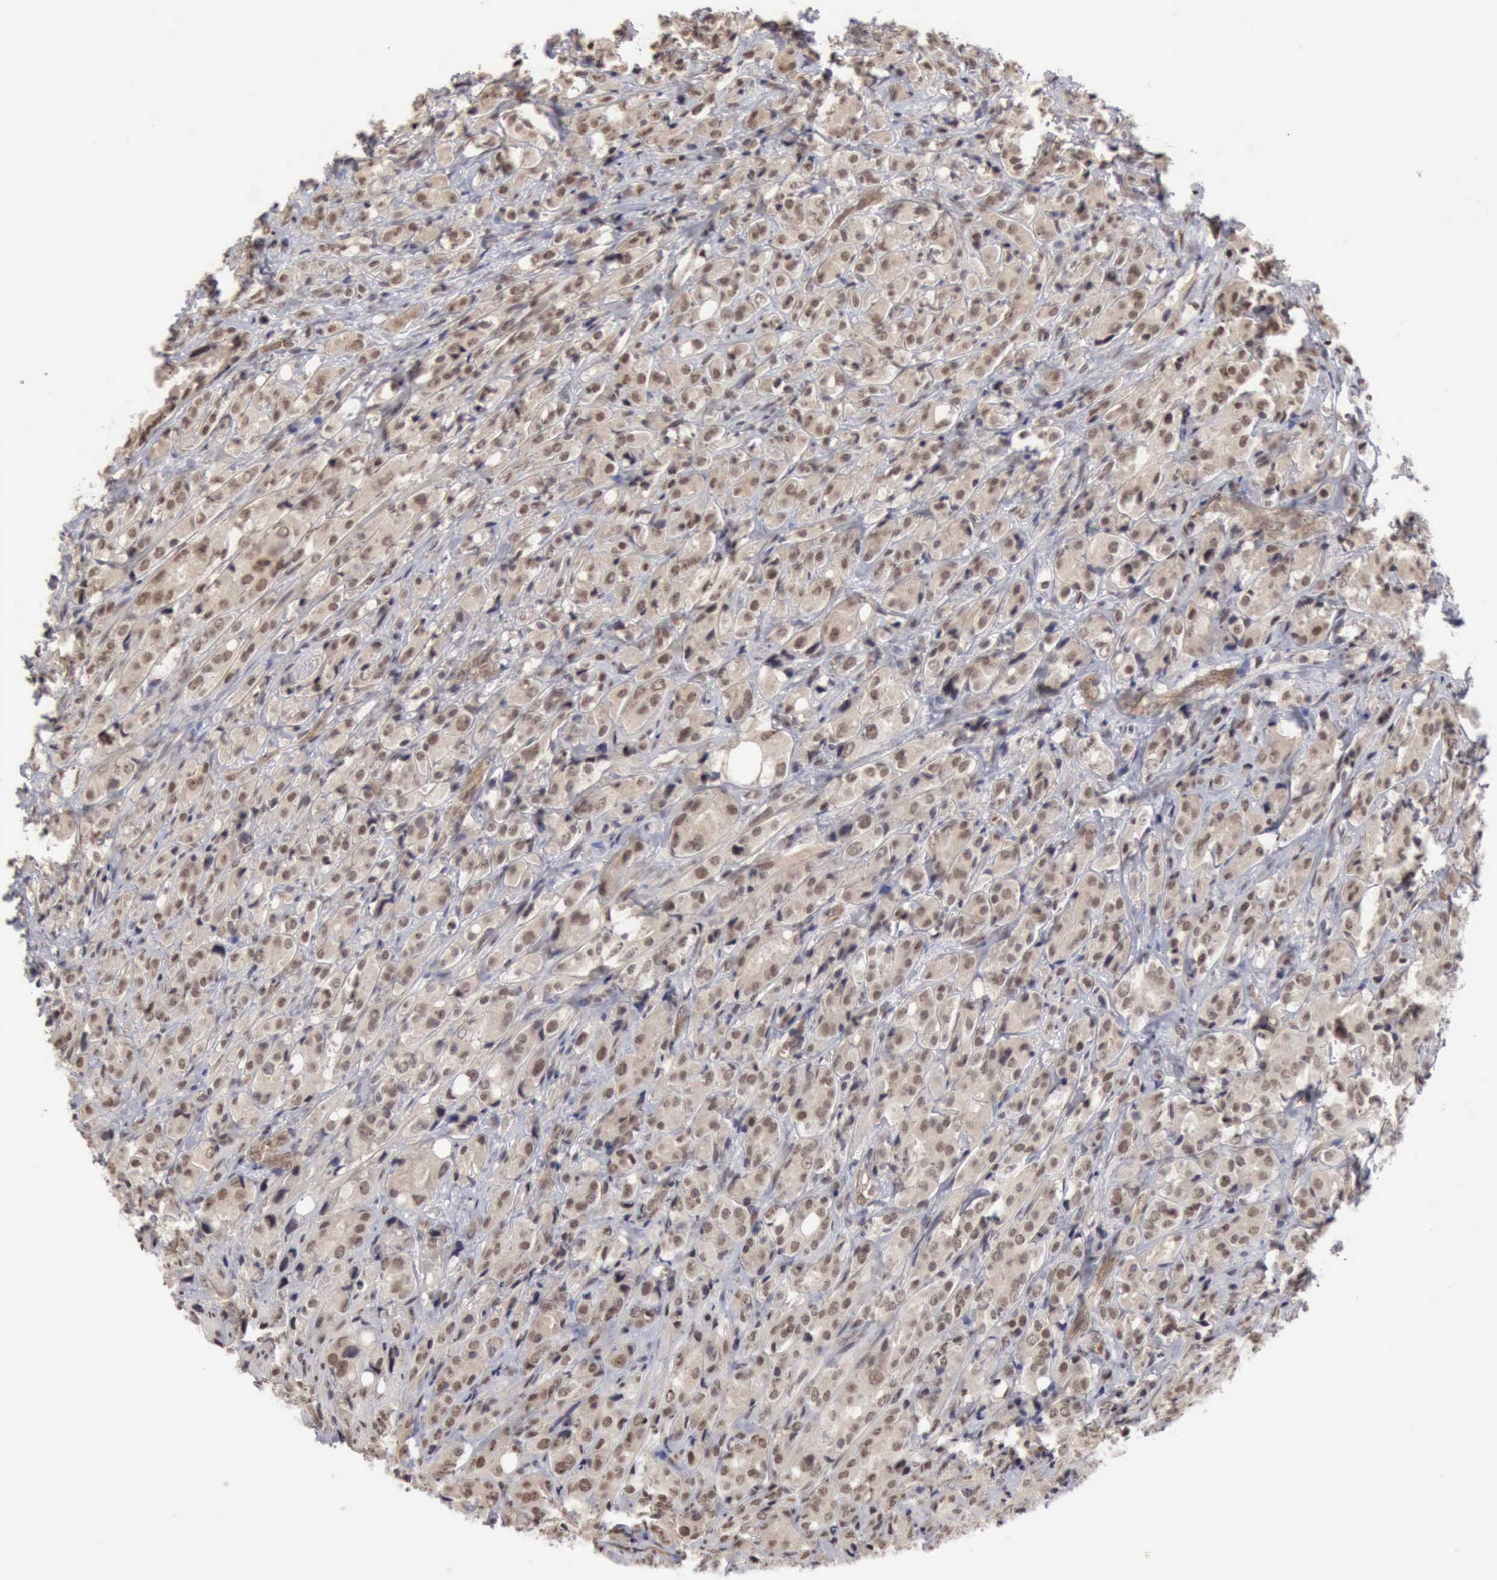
{"staining": {"intensity": "moderate", "quantity": ">75%", "location": "cytoplasmic/membranous,nuclear"}, "tissue": "prostate cancer", "cell_type": "Tumor cells", "image_type": "cancer", "snomed": [{"axis": "morphology", "description": "Adenocarcinoma, High grade"}, {"axis": "topography", "description": "Prostate"}], "caption": "A photomicrograph of human high-grade adenocarcinoma (prostate) stained for a protein displays moderate cytoplasmic/membranous and nuclear brown staining in tumor cells.", "gene": "CDKN2A", "patient": {"sex": "male", "age": 68}}